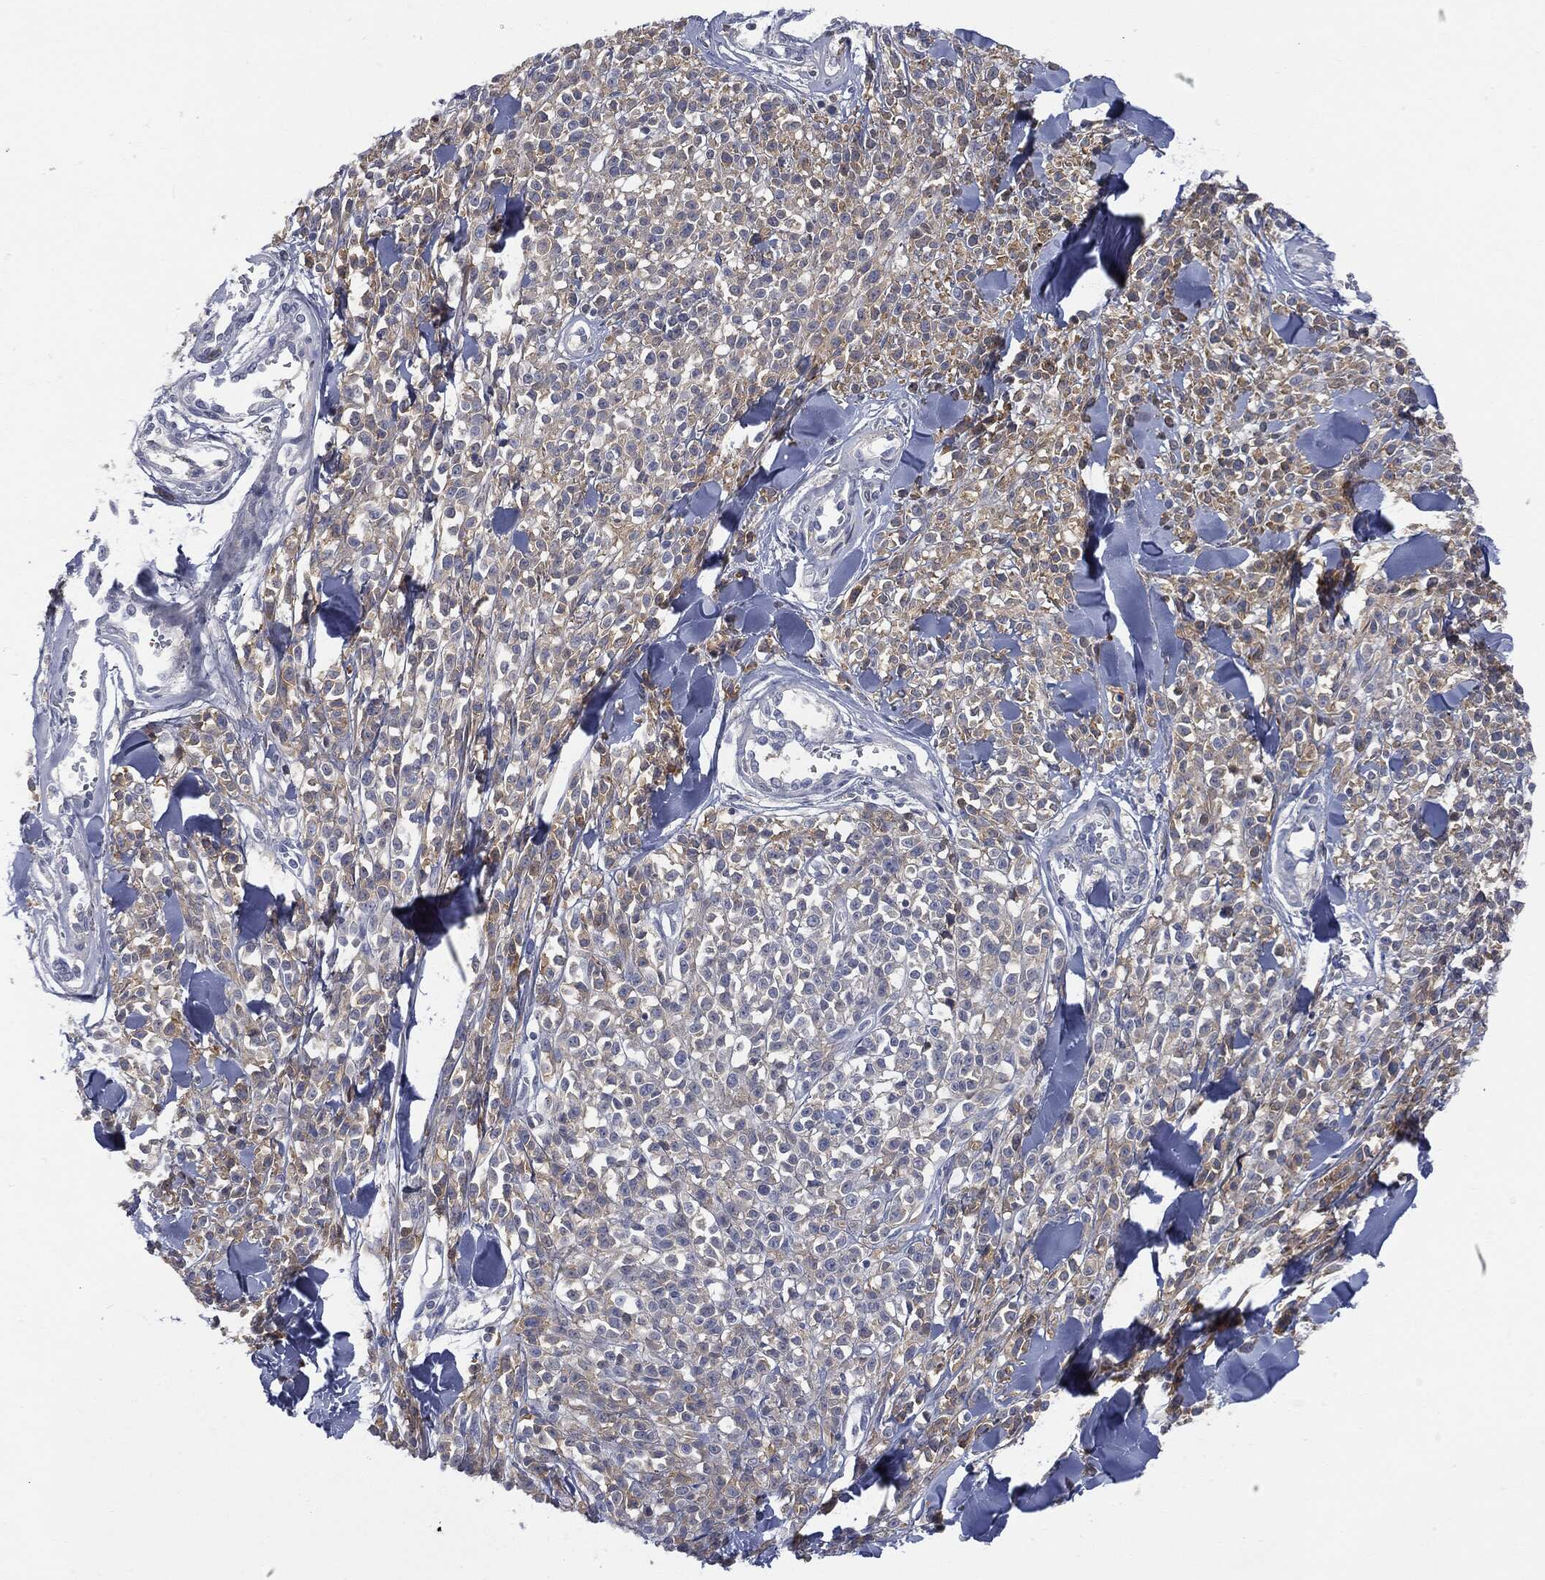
{"staining": {"intensity": "moderate", "quantity": "25%-75%", "location": "cytoplasmic/membranous"}, "tissue": "melanoma", "cell_type": "Tumor cells", "image_type": "cancer", "snomed": [{"axis": "morphology", "description": "Malignant melanoma, NOS"}, {"axis": "topography", "description": "Skin"}, {"axis": "topography", "description": "Skin of trunk"}], "caption": "The immunohistochemical stain shows moderate cytoplasmic/membranous positivity in tumor cells of melanoma tissue. Ihc stains the protein in brown and the nuclei are stained blue.", "gene": "BTK", "patient": {"sex": "male", "age": 74}}